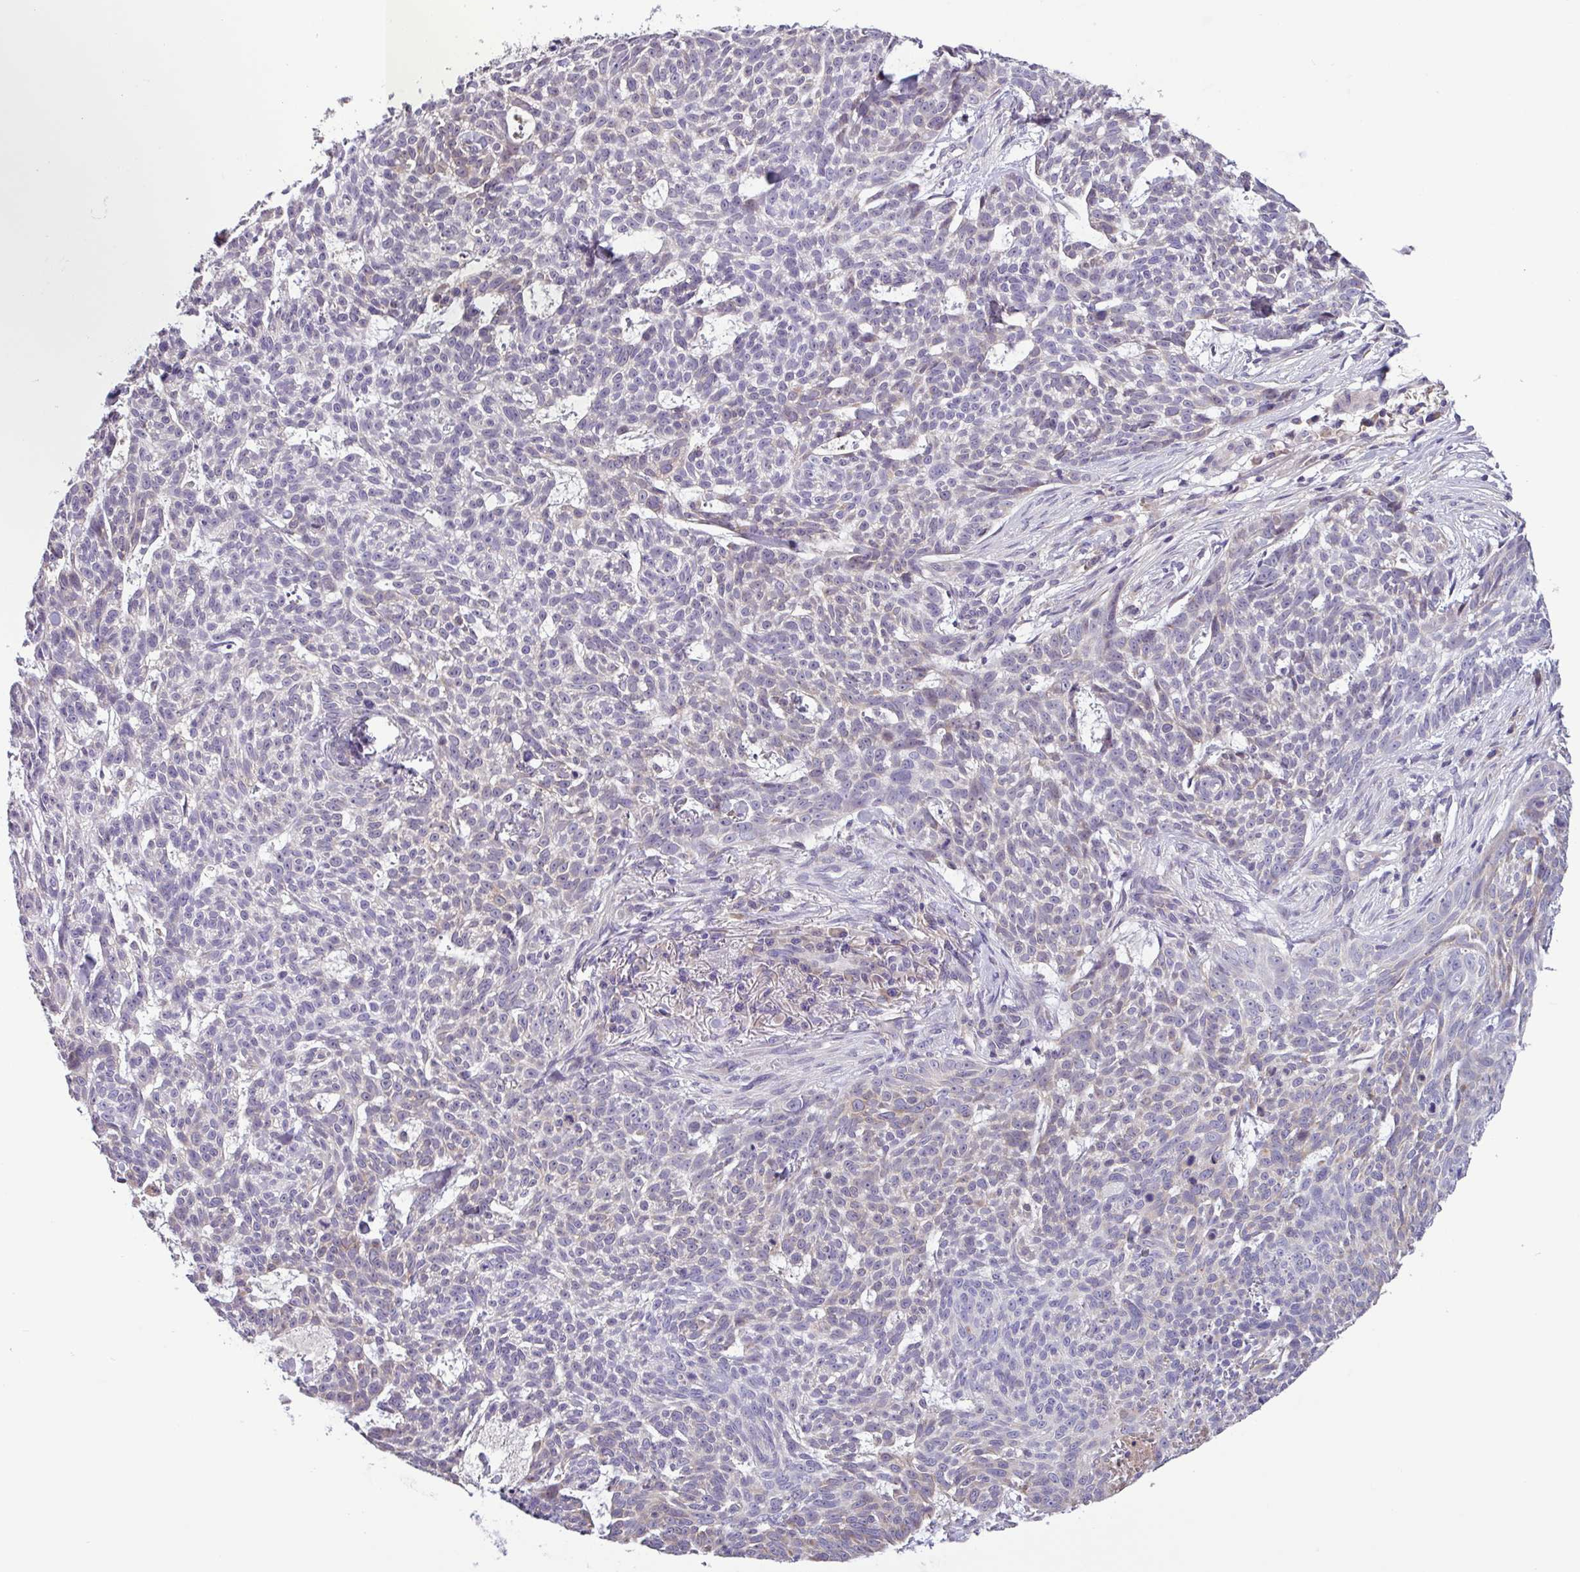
{"staining": {"intensity": "negative", "quantity": "none", "location": "none"}, "tissue": "skin cancer", "cell_type": "Tumor cells", "image_type": "cancer", "snomed": [{"axis": "morphology", "description": "Basal cell carcinoma"}, {"axis": "topography", "description": "Skin"}], "caption": "Tumor cells are negative for brown protein staining in skin basal cell carcinoma.", "gene": "SFTPB", "patient": {"sex": "female", "age": 93}}